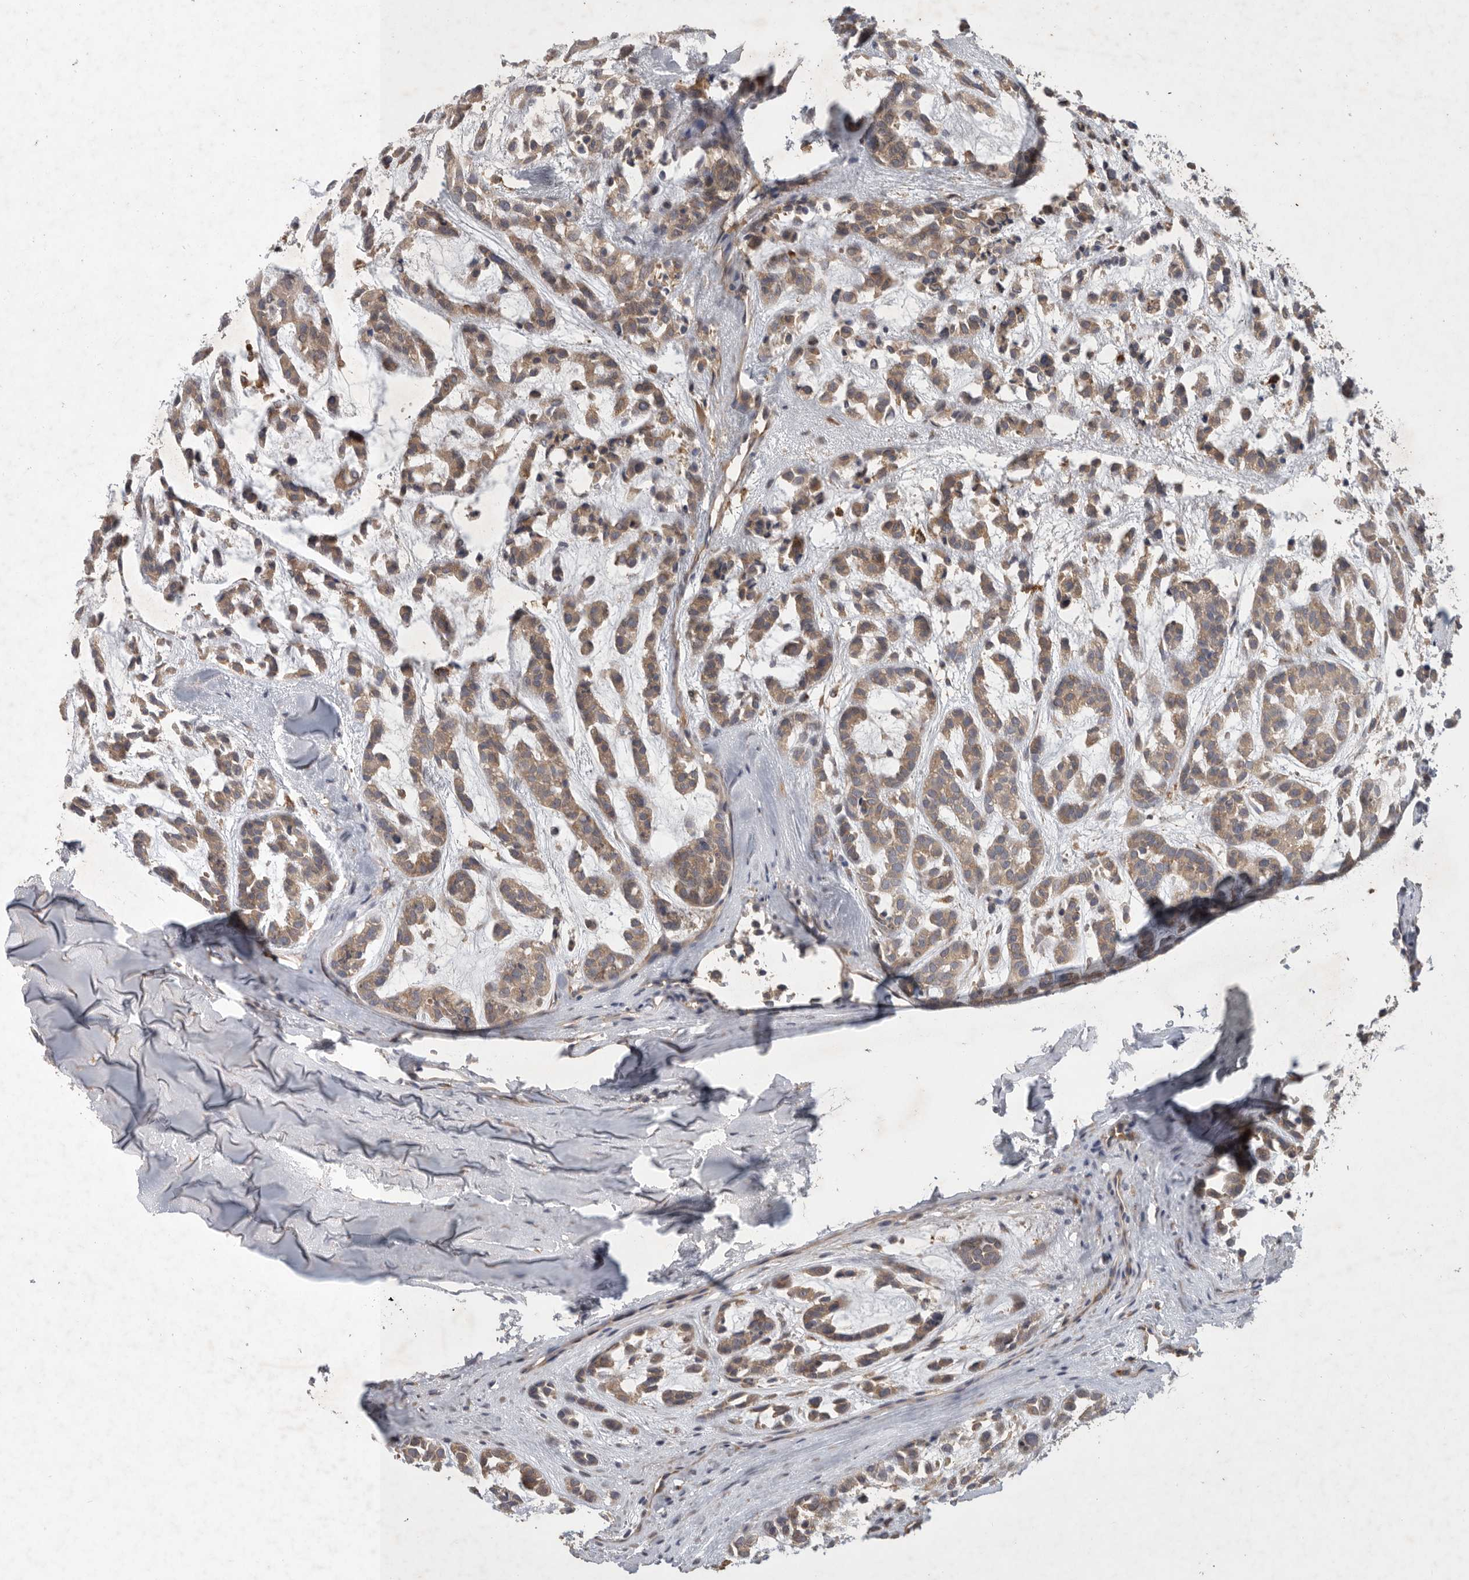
{"staining": {"intensity": "weak", "quantity": ">75%", "location": "cytoplasmic/membranous"}, "tissue": "head and neck cancer", "cell_type": "Tumor cells", "image_type": "cancer", "snomed": [{"axis": "morphology", "description": "Adenocarcinoma, NOS"}, {"axis": "morphology", "description": "Adenoma, NOS"}, {"axis": "topography", "description": "Head-Neck"}], "caption": "An image showing weak cytoplasmic/membranous expression in about >75% of tumor cells in head and neck adenoma, as visualized by brown immunohistochemical staining.", "gene": "C1orf109", "patient": {"sex": "female", "age": 55}}